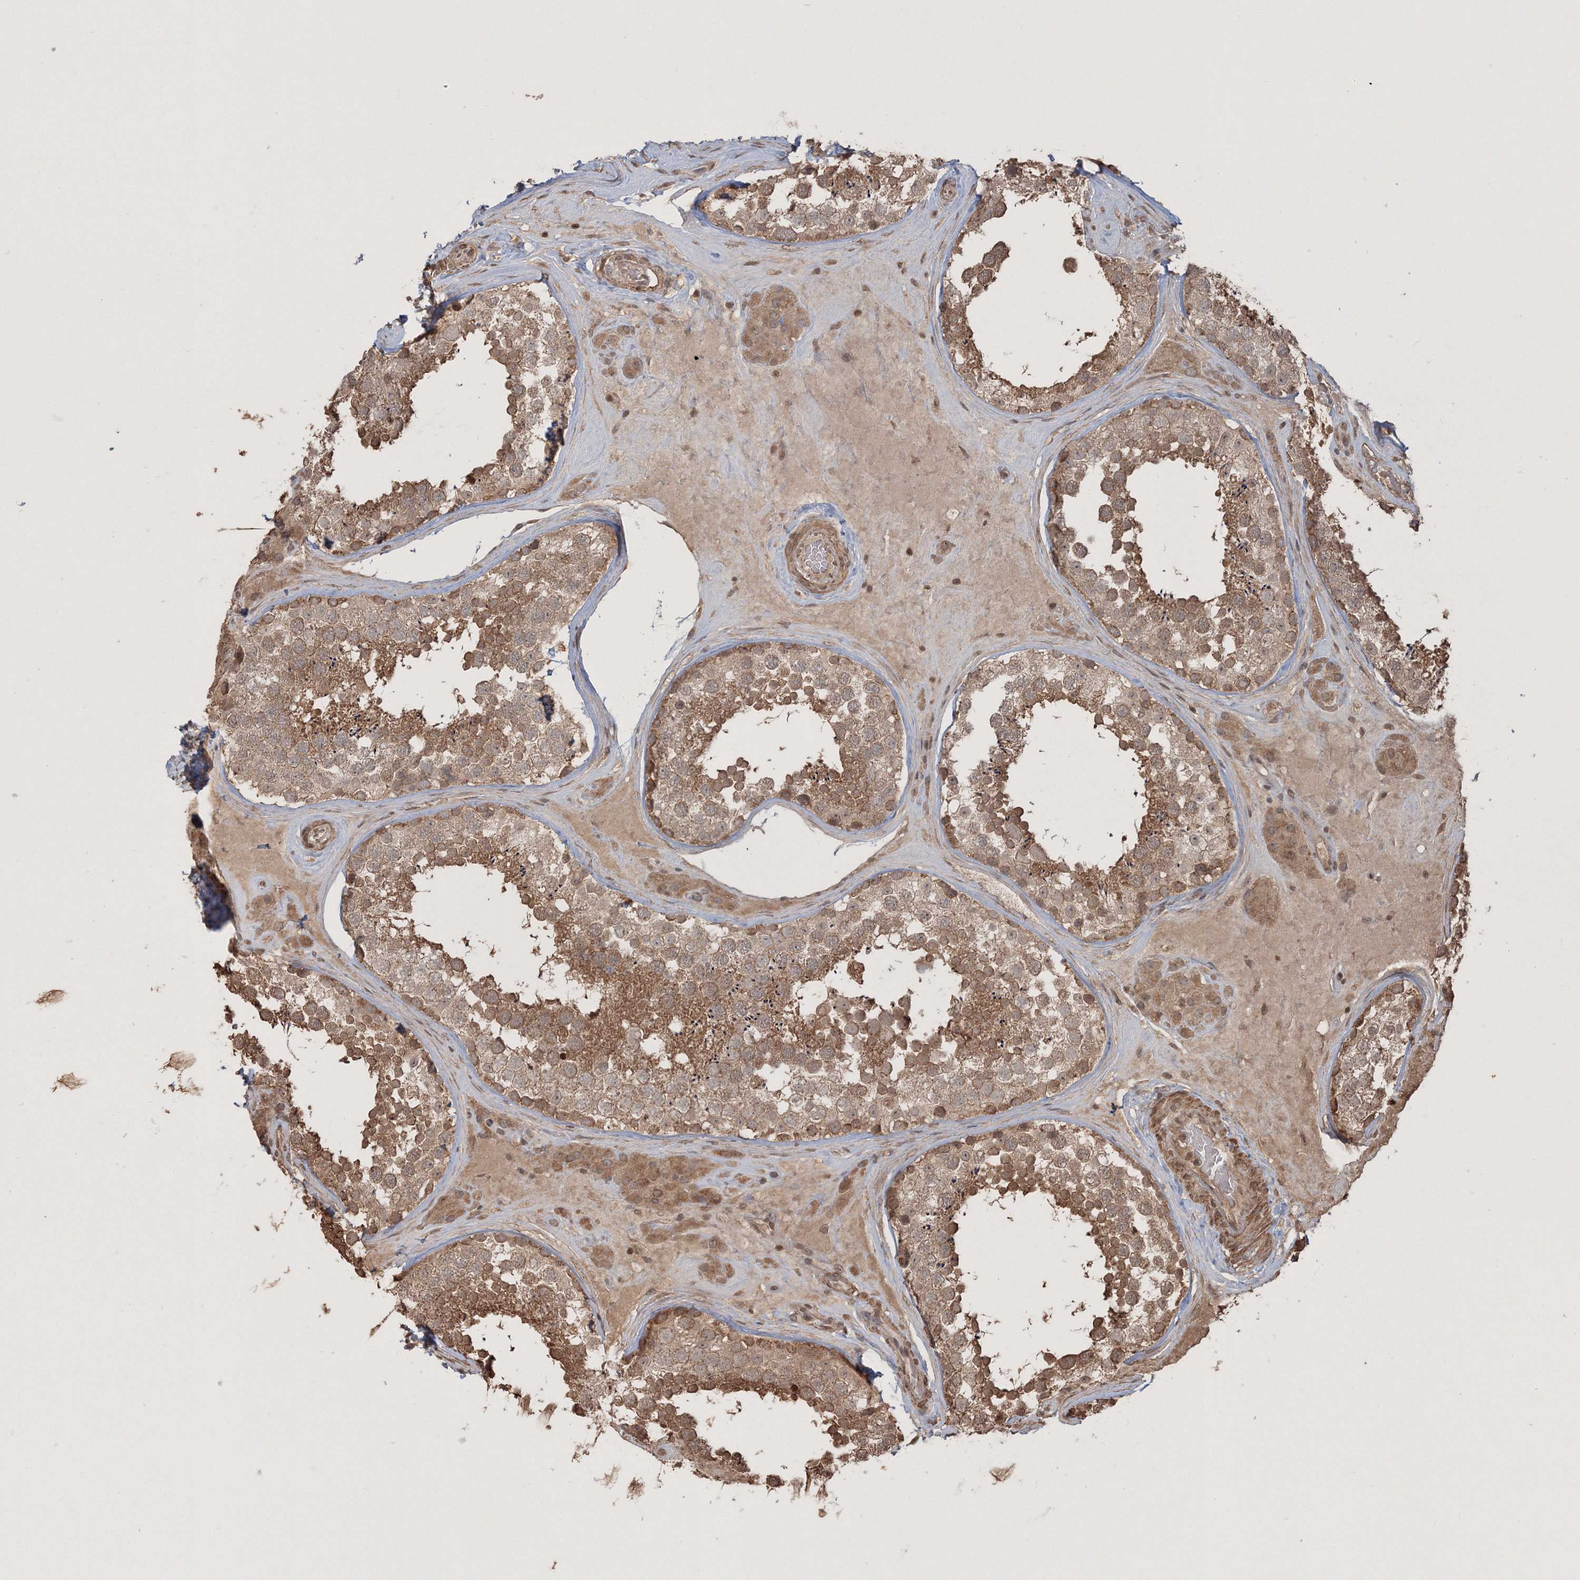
{"staining": {"intensity": "moderate", "quantity": ">75%", "location": "cytoplasmic/membranous"}, "tissue": "testis", "cell_type": "Cells in seminiferous ducts", "image_type": "normal", "snomed": [{"axis": "morphology", "description": "Normal tissue, NOS"}, {"axis": "topography", "description": "Testis"}], "caption": "Protein expression analysis of benign human testis reveals moderate cytoplasmic/membranous staining in about >75% of cells in seminiferous ducts. The staining is performed using DAB brown chromogen to label protein expression. The nuclei are counter-stained blue using hematoxylin.", "gene": "CCDC122", "patient": {"sex": "male", "age": 46}}